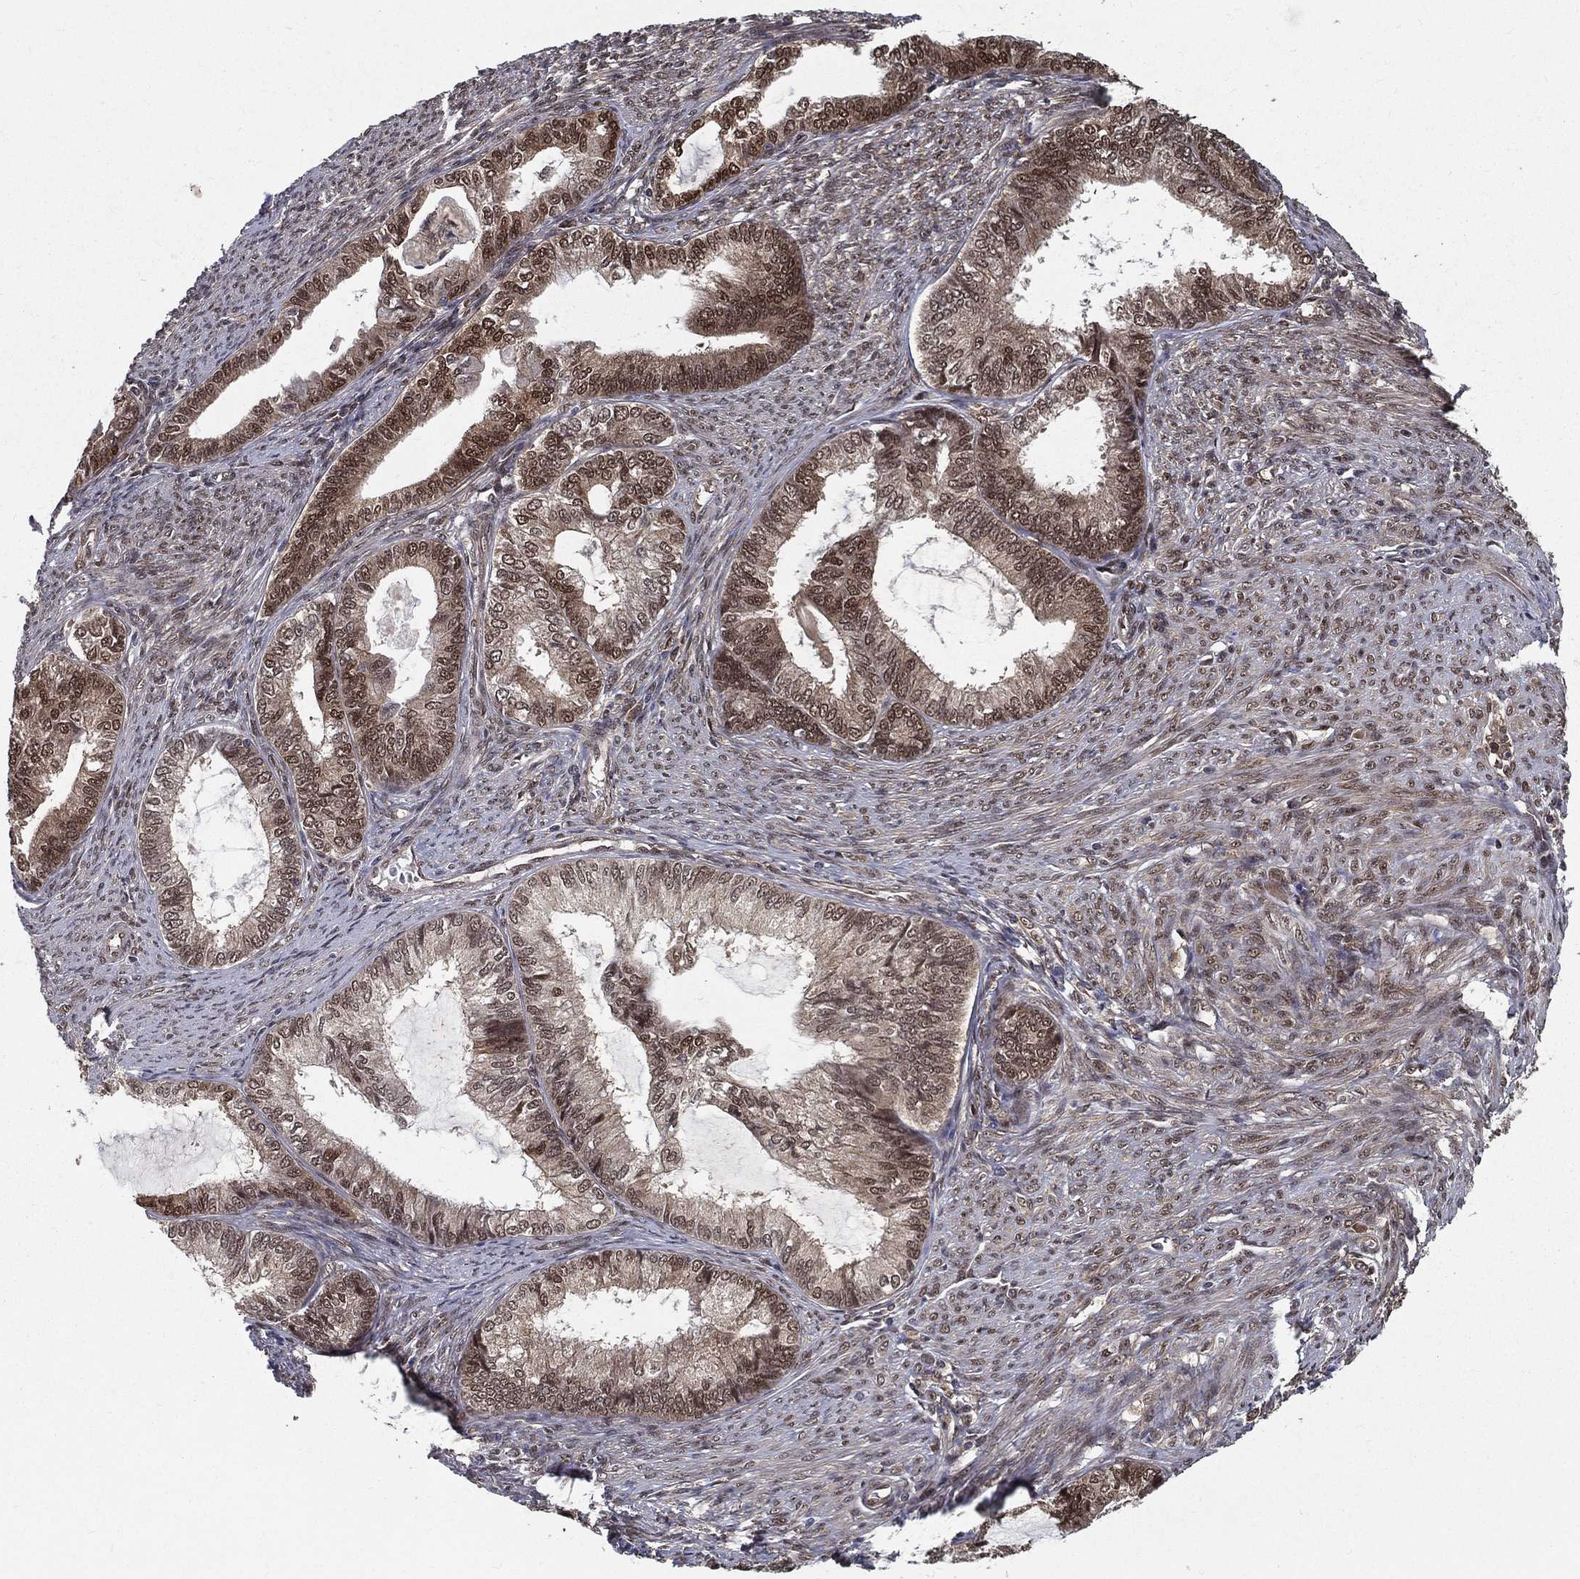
{"staining": {"intensity": "moderate", "quantity": "25%-75%", "location": "cytoplasmic/membranous,nuclear"}, "tissue": "endometrial cancer", "cell_type": "Tumor cells", "image_type": "cancer", "snomed": [{"axis": "morphology", "description": "Adenocarcinoma, NOS"}, {"axis": "topography", "description": "Endometrium"}], "caption": "High-power microscopy captured an immunohistochemistry micrograph of endometrial cancer, revealing moderate cytoplasmic/membranous and nuclear positivity in about 25%-75% of tumor cells.", "gene": "CARM1", "patient": {"sex": "female", "age": 86}}